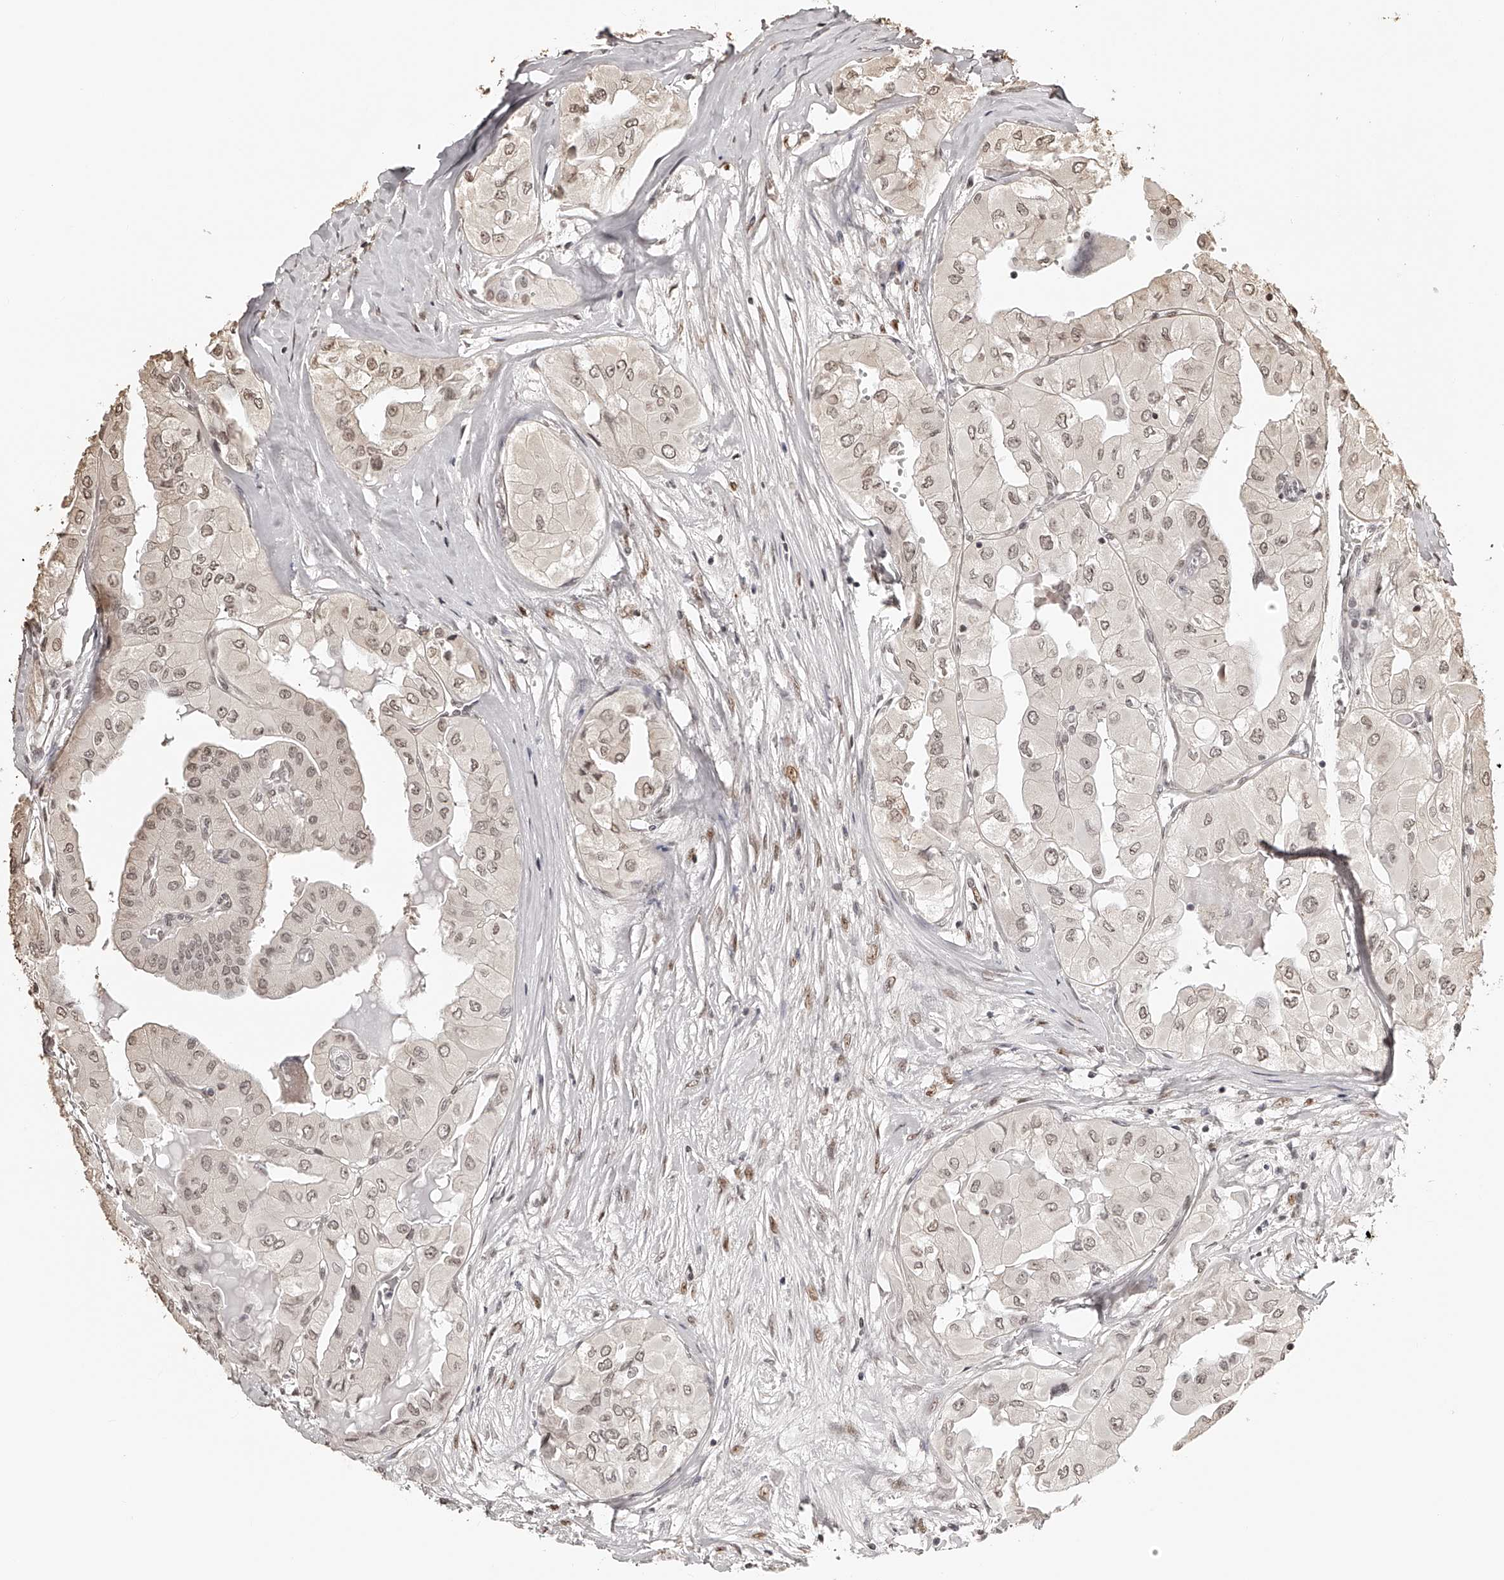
{"staining": {"intensity": "weak", "quantity": ">75%", "location": "nuclear"}, "tissue": "thyroid cancer", "cell_type": "Tumor cells", "image_type": "cancer", "snomed": [{"axis": "morphology", "description": "Papillary adenocarcinoma, NOS"}, {"axis": "topography", "description": "Thyroid gland"}], "caption": "Protein expression analysis of papillary adenocarcinoma (thyroid) reveals weak nuclear staining in about >75% of tumor cells. (DAB (3,3'-diaminobenzidine) IHC with brightfield microscopy, high magnification).", "gene": "ZNF503", "patient": {"sex": "female", "age": 59}}